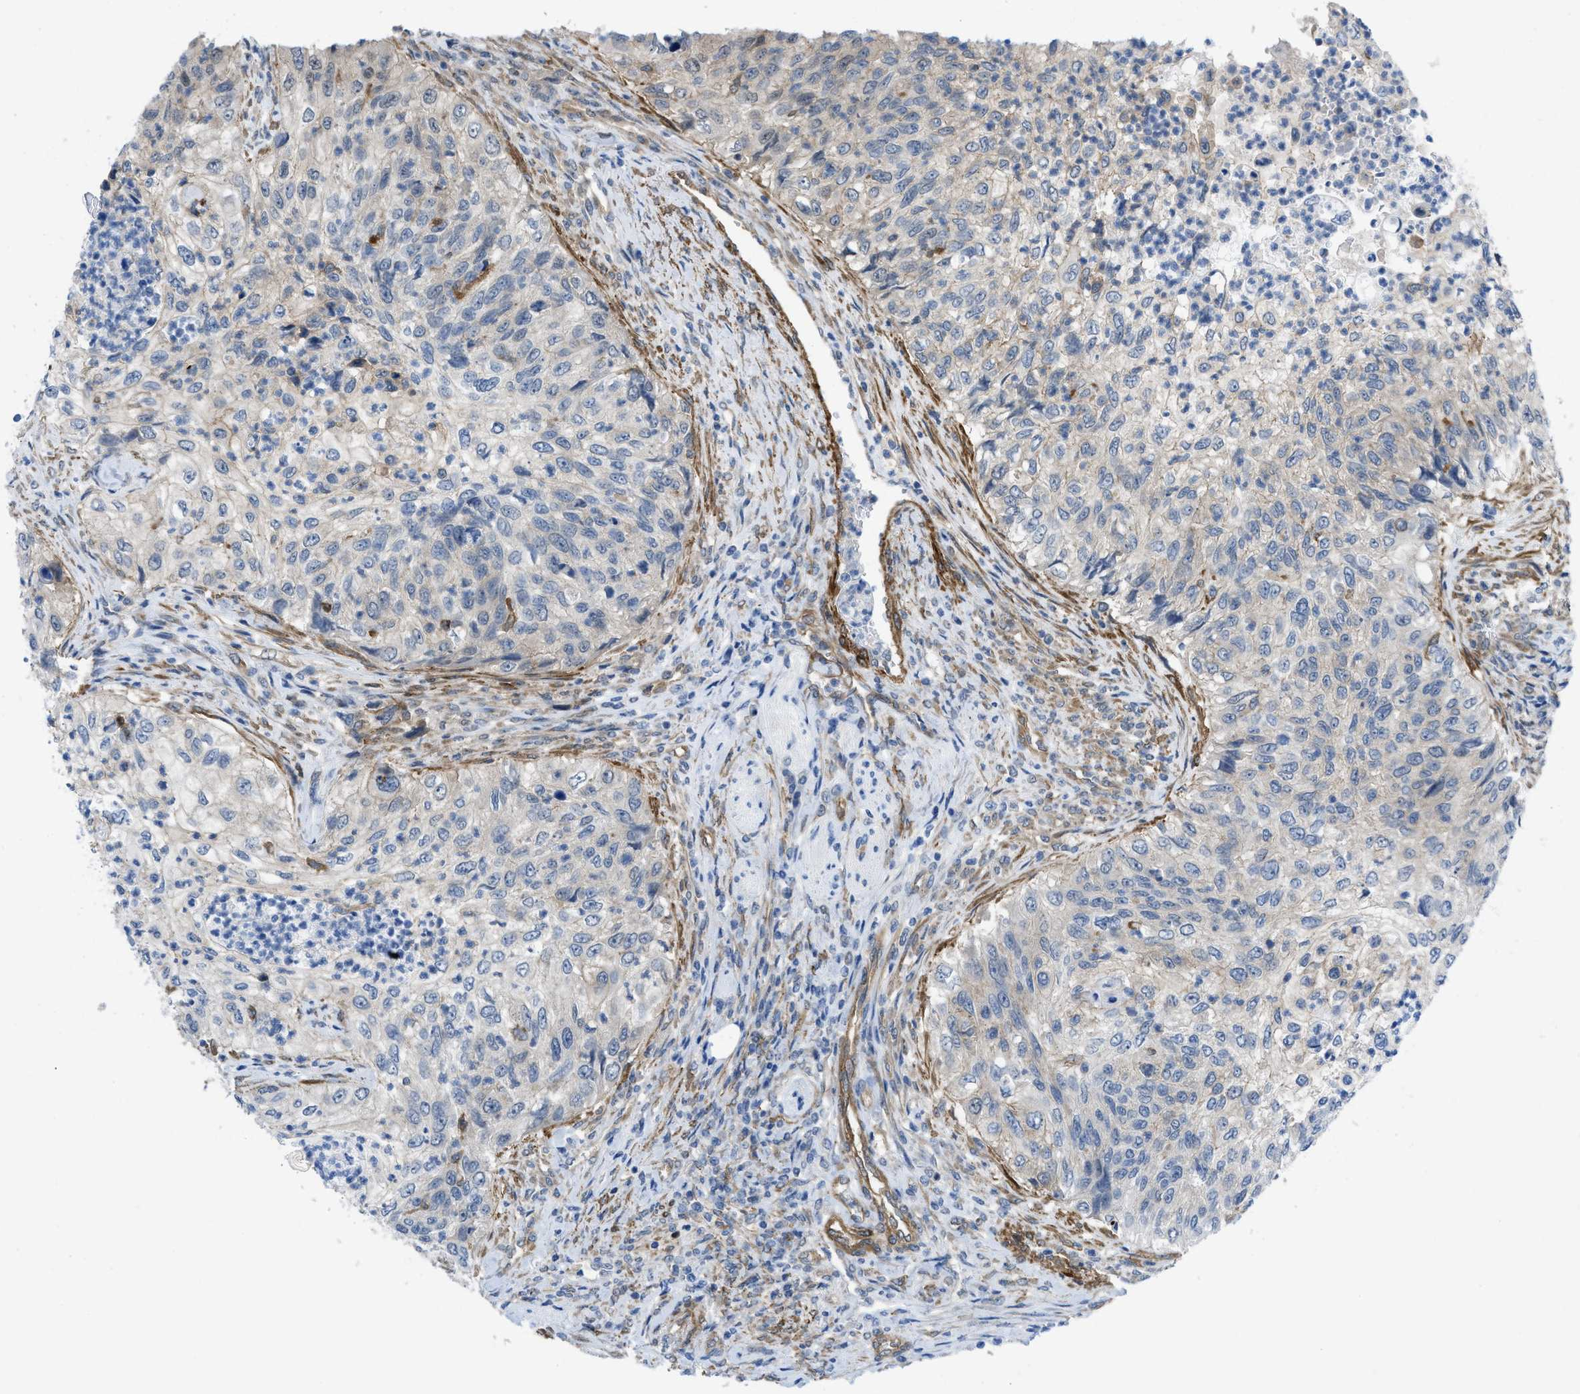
{"staining": {"intensity": "weak", "quantity": "<25%", "location": "cytoplasmic/membranous"}, "tissue": "urothelial cancer", "cell_type": "Tumor cells", "image_type": "cancer", "snomed": [{"axis": "morphology", "description": "Urothelial carcinoma, High grade"}, {"axis": "topography", "description": "Urinary bladder"}], "caption": "Immunohistochemistry micrograph of urothelial cancer stained for a protein (brown), which shows no positivity in tumor cells.", "gene": "PDLIM5", "patient": {"sex": "female", "age": 60}}